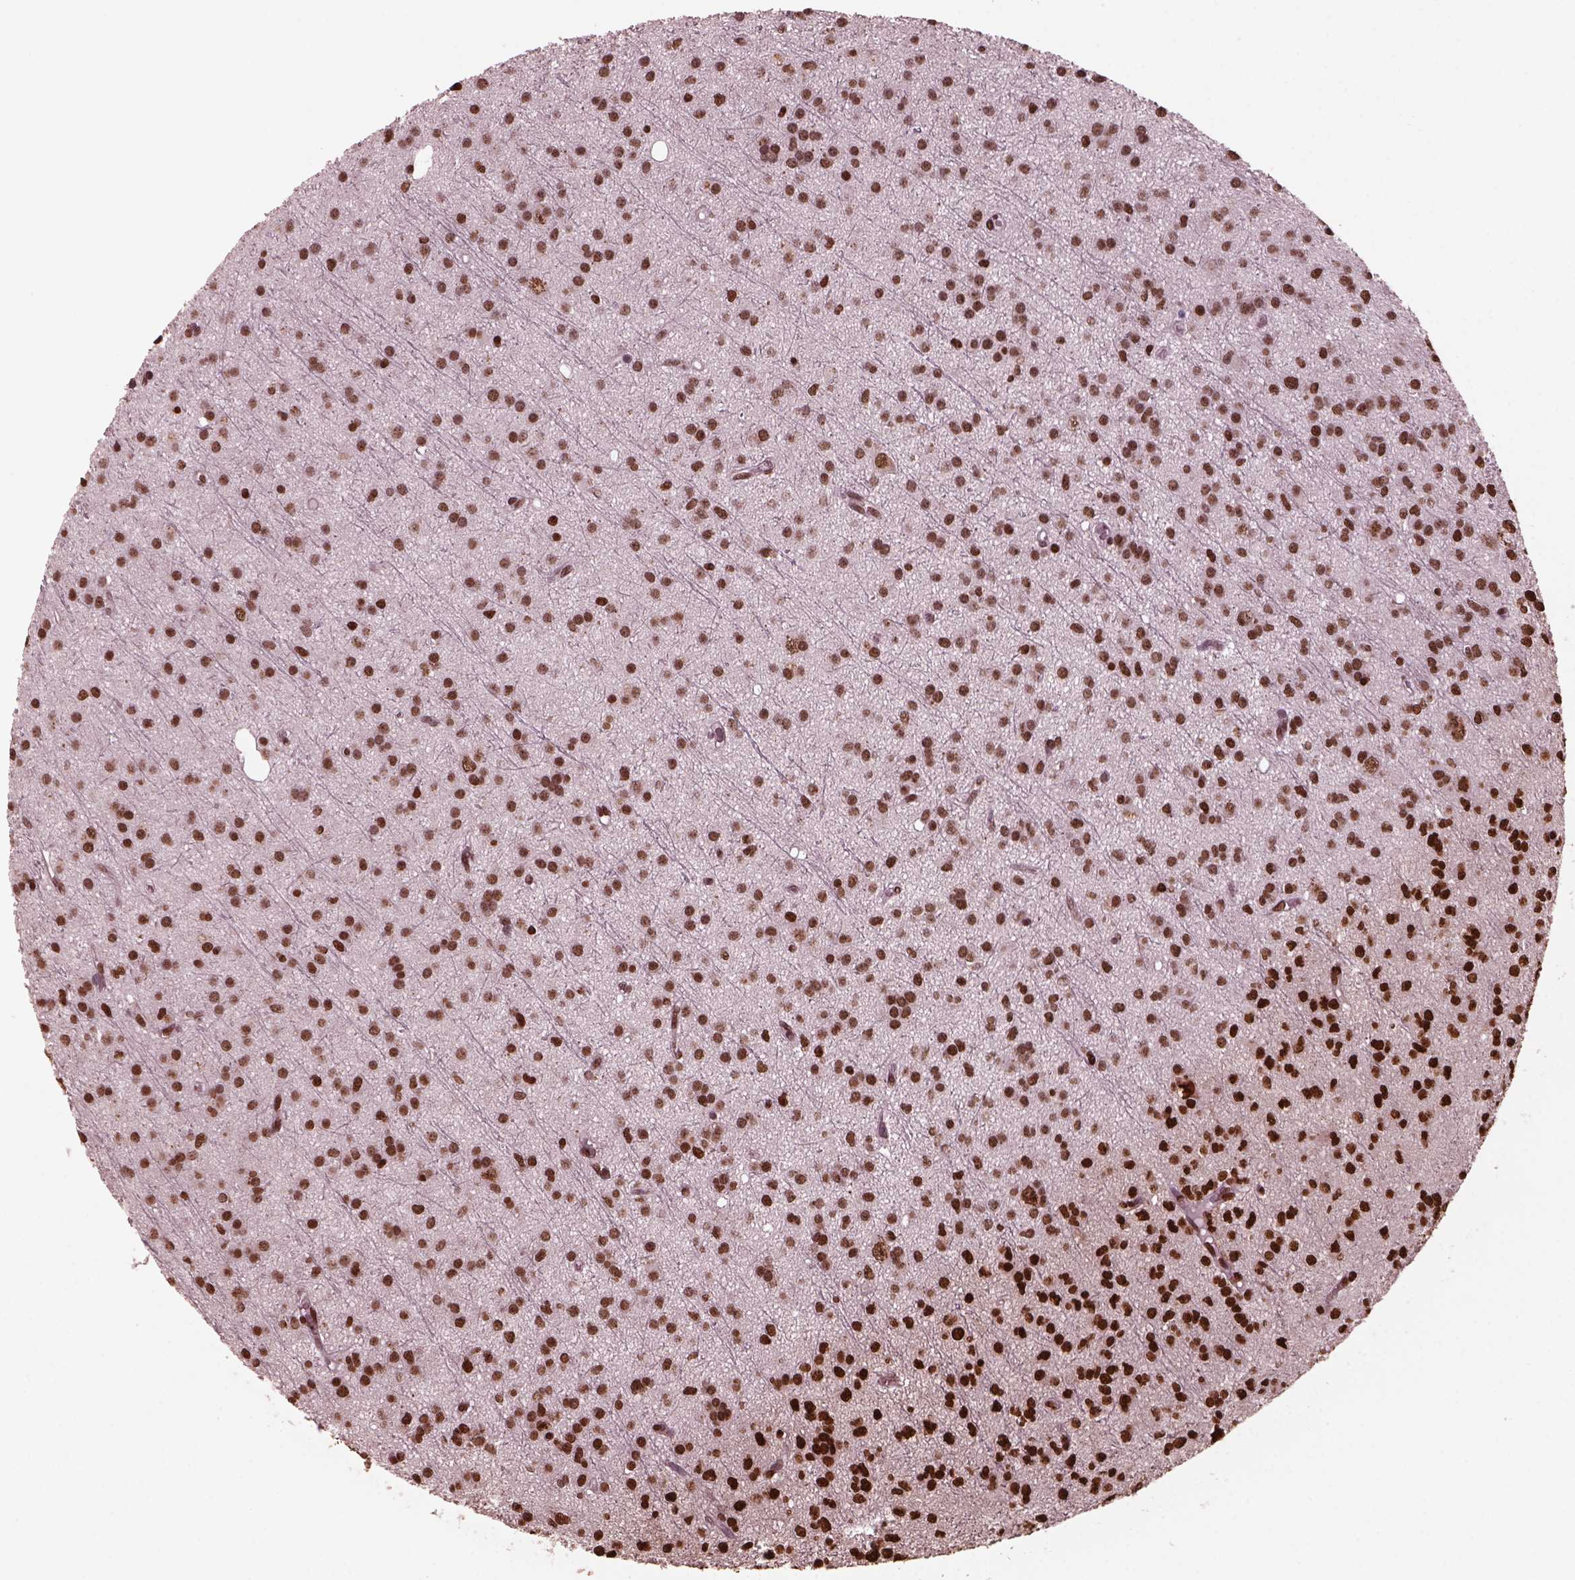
{"staining": {"intensity": "strong", "quantity": ">75%", "location": "nuclear"}, "tissue": "glioma", "cell_type": "Tumor cells", "image_type": "cancer", "snomed": [{"axis": "morphology", "description": "Glioma, malignant, Low grade"}, {"axis": "topography", "description": "Brain"}], "caption": "Immunohistochemical staining of human malignant glioma (low-grade) exhibits high levels of strong nuclear protein expression in about >75% of tumor cells.", "gene": "NSD1", "patient": {"sex": "male", "age": 27}}